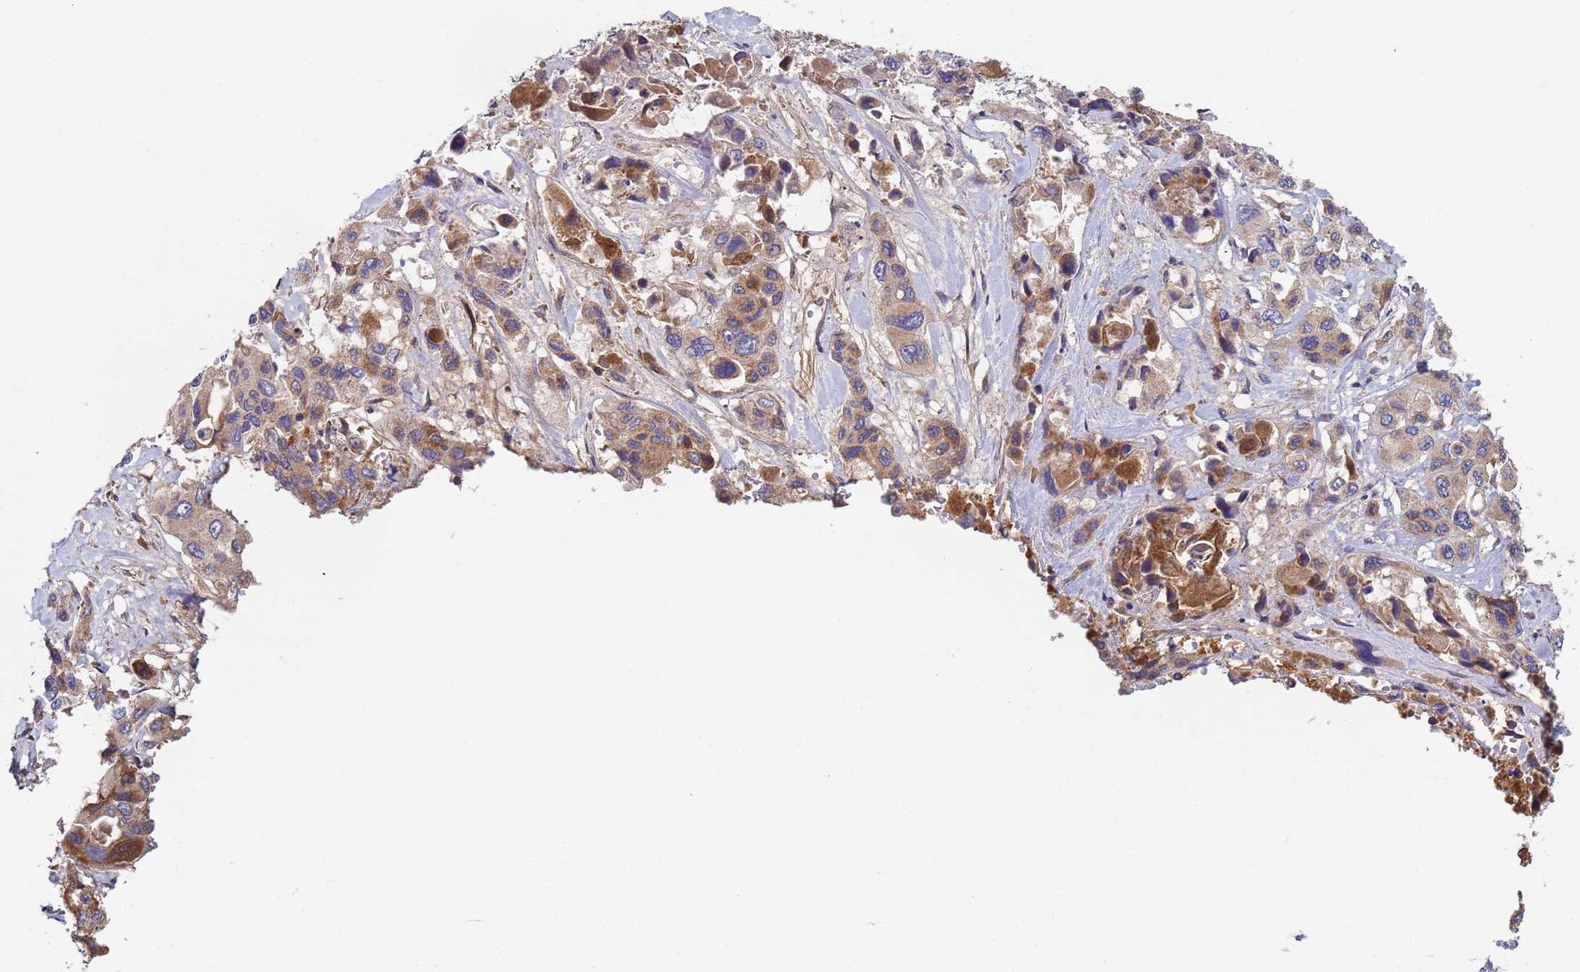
{"staining": {"intensity": "weak", "quantity": "25%-75%", "location": "cytoplasmic/membranous"}, "tissue": "pancreatic cancer", "cell_type": "Tumor cells", "image_type": "cancer", "snomed": [{"axis": "morphology", "description": "Adenocarcinoma, NOS"}, {"axis": "topography", "description": "Pancreas"}], "caption": "Approximately 25%-75% of tumor cells in pancreatic cancer (adenocarcinoma) show weak cytoplasmic/membranous protein staining as visualized by brown immunohistochemical staining.", "gene": "OR5A2", "patient": {"sex": "male", "age": 92}}